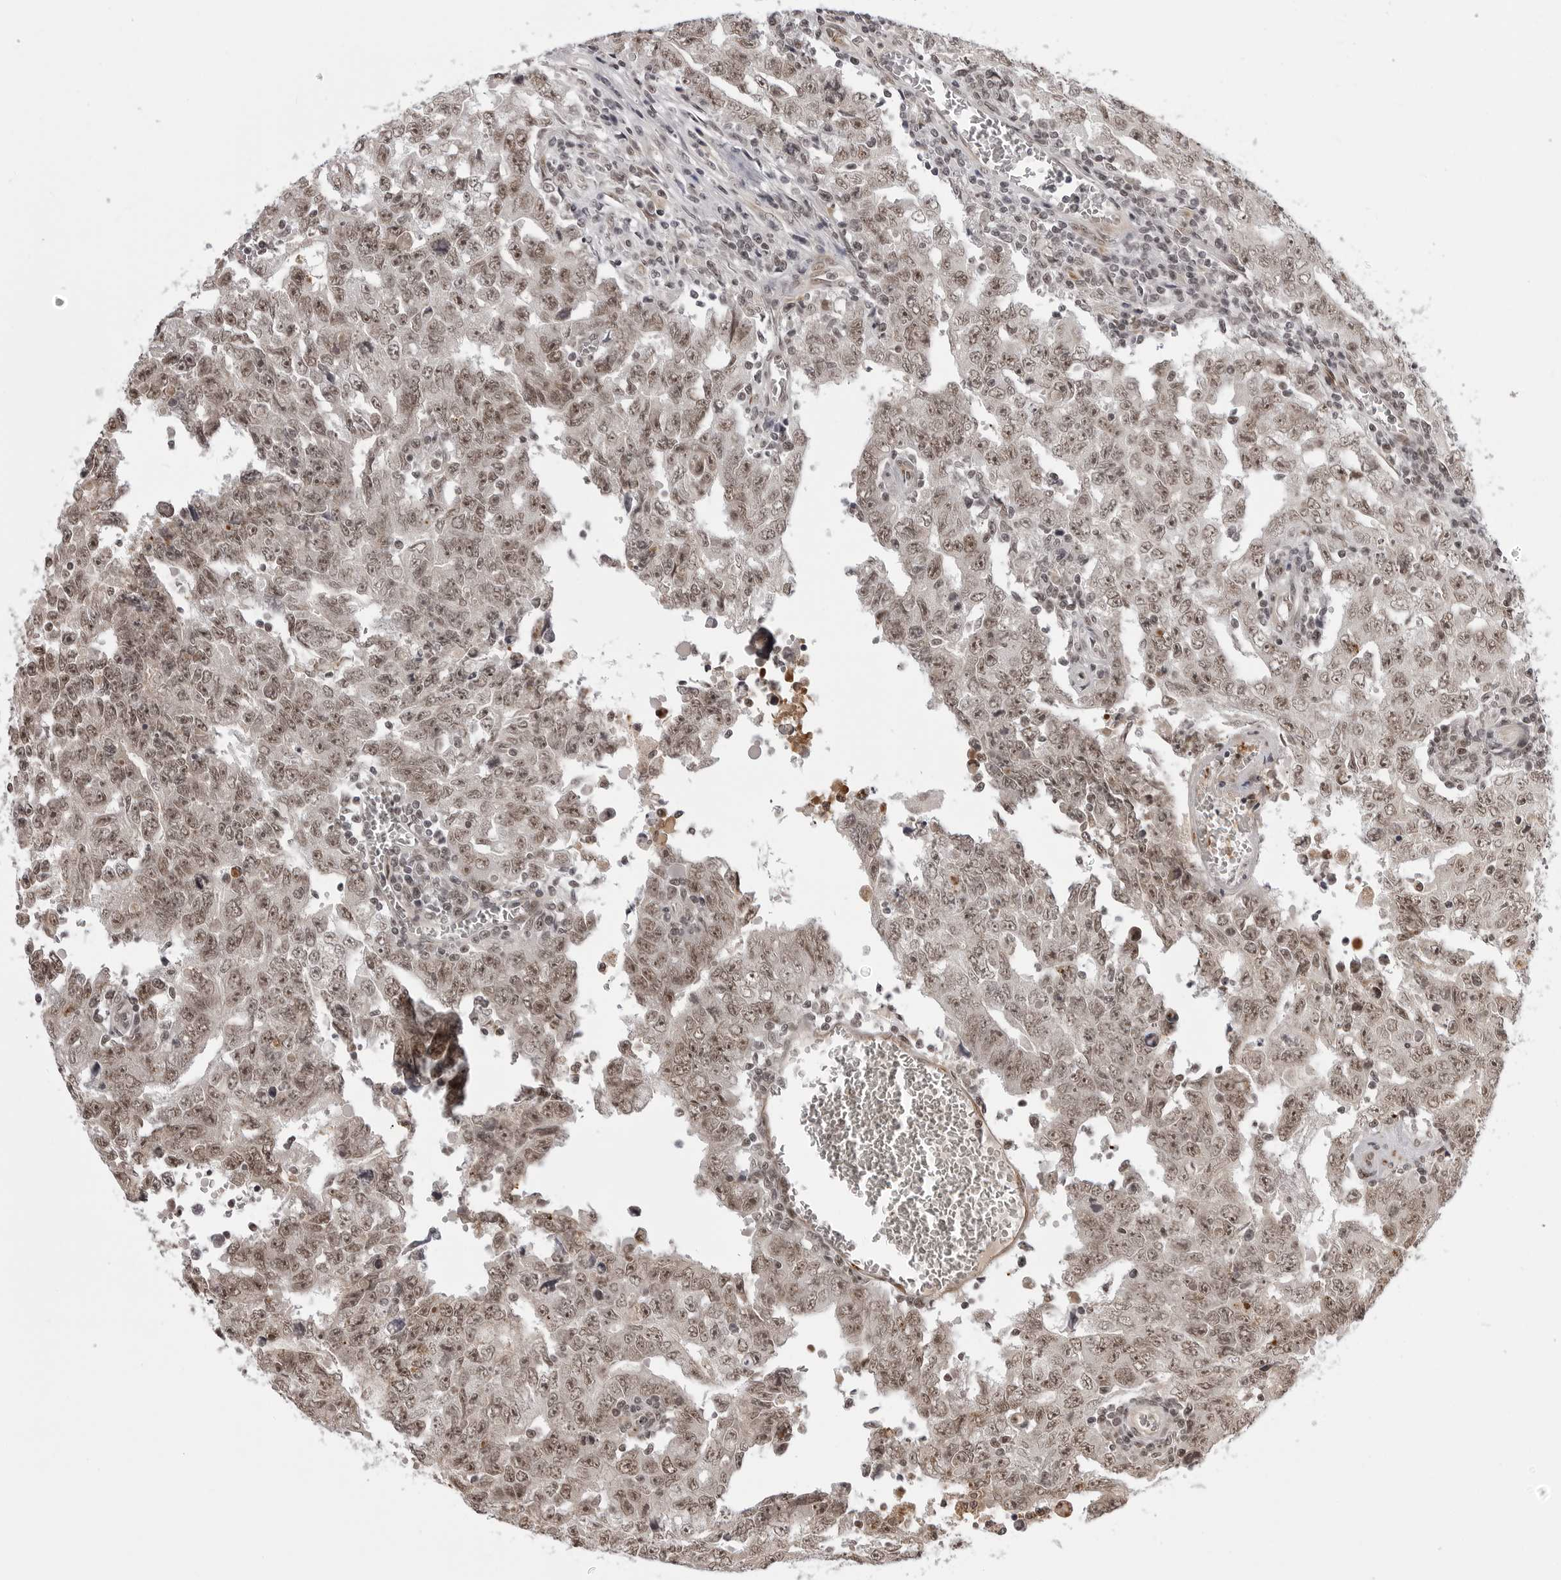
{"staining": {"intensity": "moderate", "quantity": ">75%", "location": "nuclear"}, "tissue": "testis cancer", "cell_type": "Tumor cells", "image_type": "cancer", "snomed": [{"axis": "morphology", "description": "Carcinoma, Embryonal, NOS"}, {"axis": "topography", "description": "Testis"}], "caption": "Embryonal carcinoma (testis) stained for a protein (brown) displays moderate nuclear positive staining in approximately >75% of tumor cells.", "gene": "PHF3", "patient": {"sex": "male", "age": 26}}